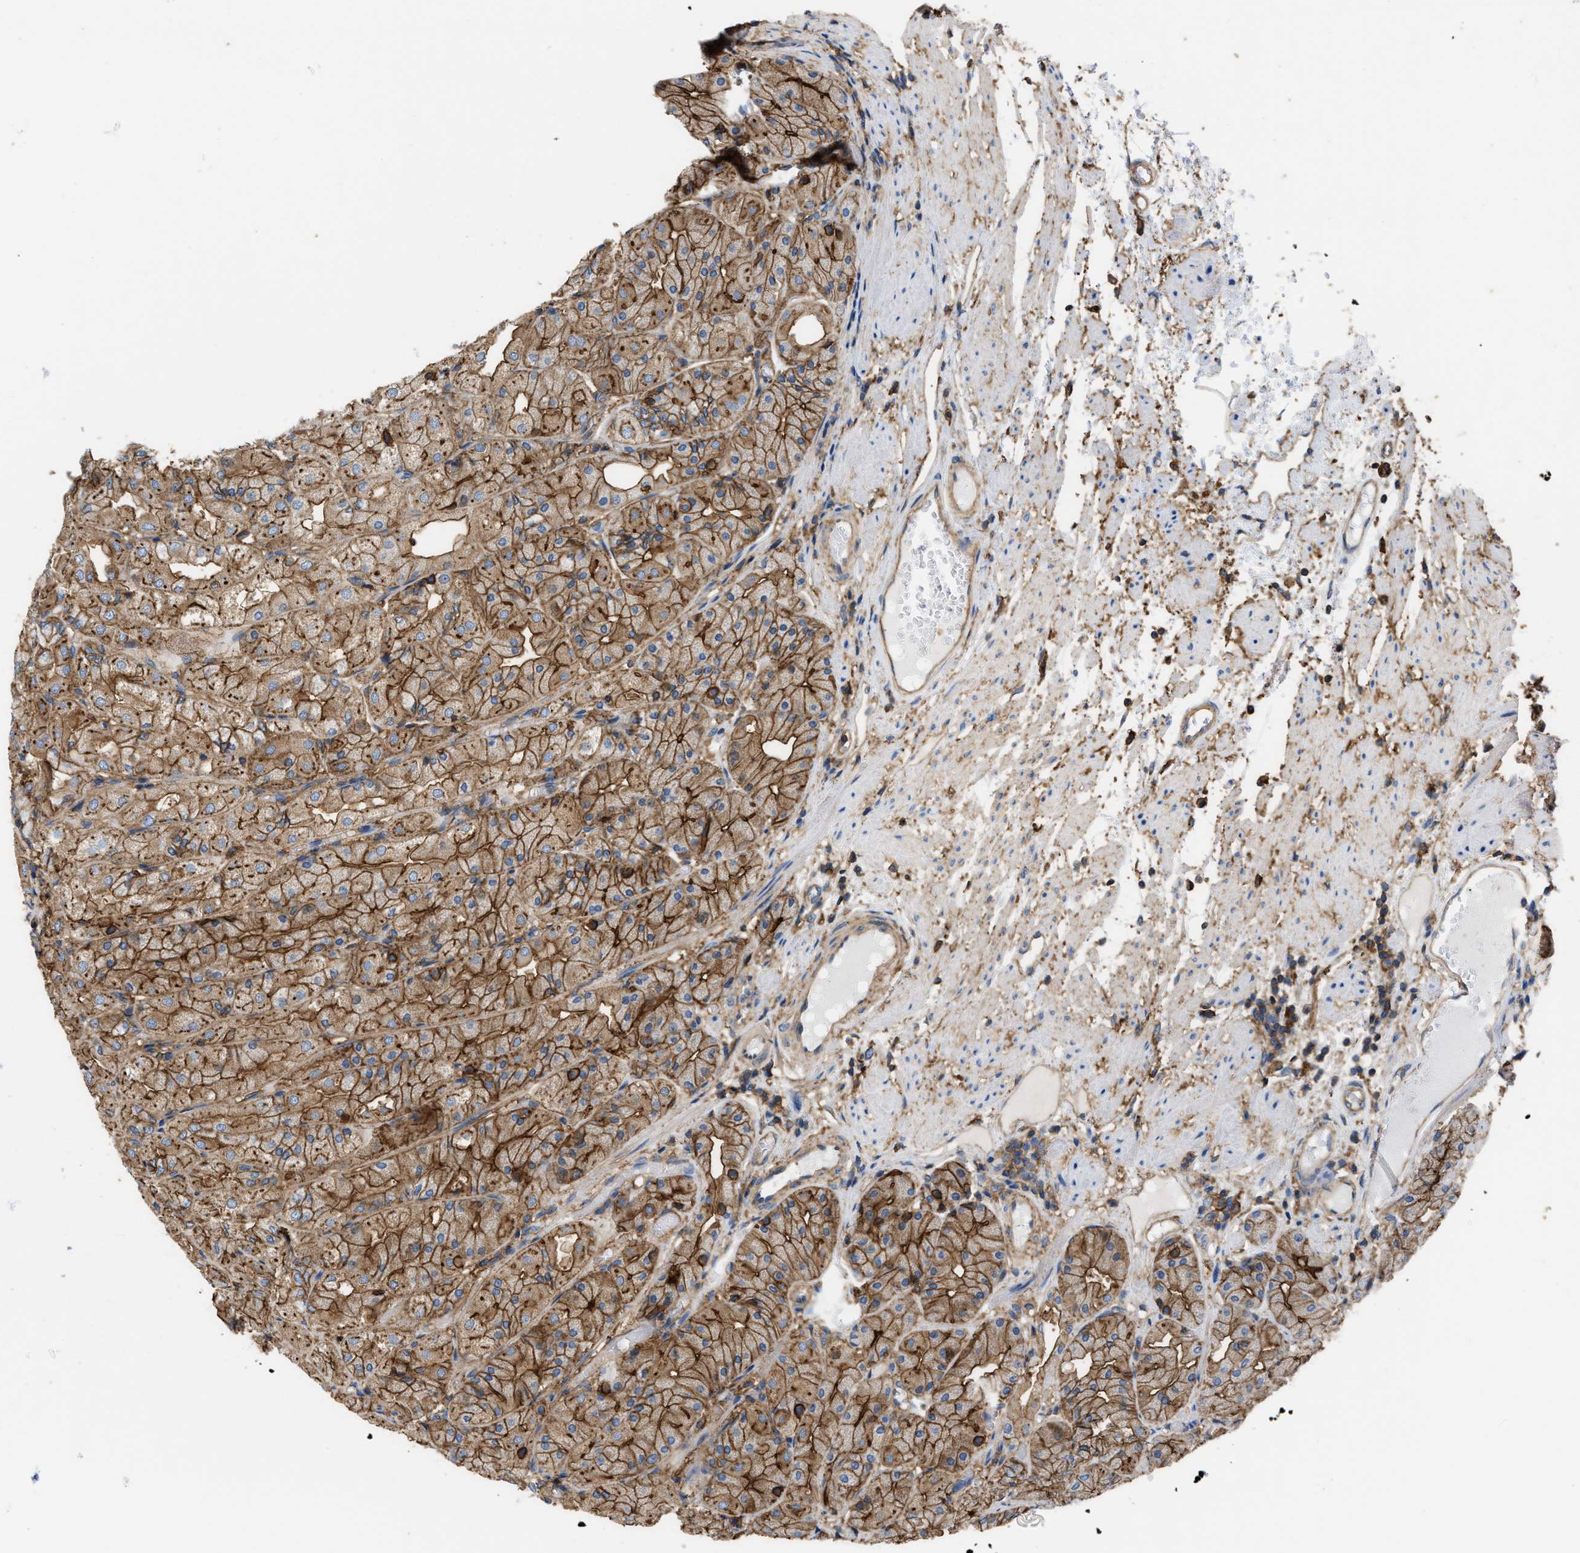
{"staining": {"intensity": "strong", "quantity": ">75%", "location": "cytoplasmic/membranous"}, "tissue": "stomach", "cell_type": "Glandular cells", "image_type": "normal", "snomed": [{"axis": "morphology", "description": "Normal tissue, NOS"}, {"axis": "topography", "description": "Stomach, upper"}], "caption": "Glandular cells exhibit high levels of strong cytoplasmic/membranous staining in approximately >75% of cells in normal human stomach. The protein of interest is shown in brown color, while the nuclei are stained blue.", "gene": "GNB4", "patient": {"sex": "male", "age": 72}}